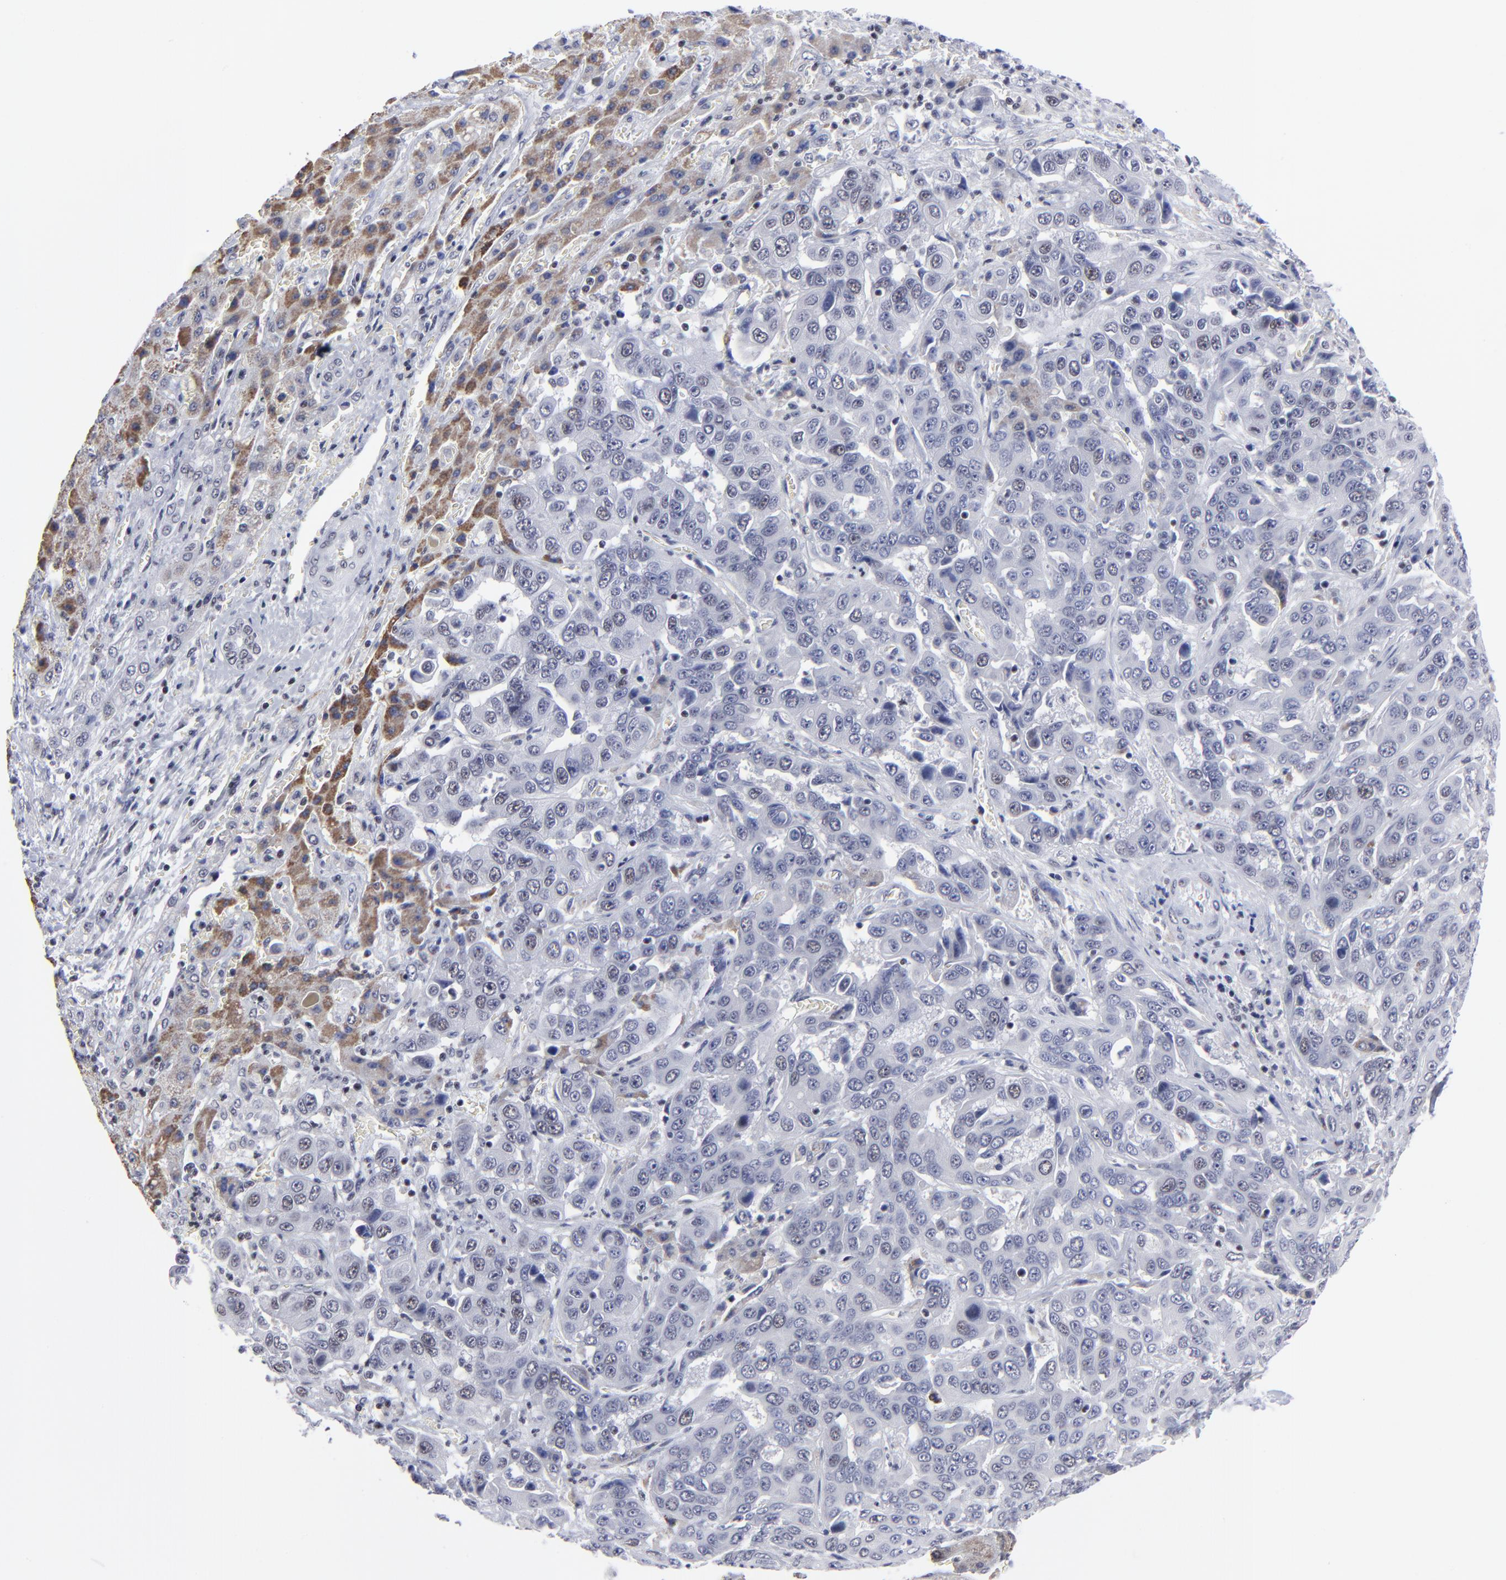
{"staining": {"intensity": "weak", "quantity": "<25%", "location": "nuclear"}, "tissue": "liver cancer", "cell_type": "Tumor cells", "image_type": "cancer", "snomed": [{"axis": "morphology", "description": "Cholangiocarcinoma"}, {"axis": "topography", "description": "Liver"}], "caption": "Immunohistochemistry (IHC) micrograph of neoplastic tissue: human cholangiocarcinoma (liver) stained with DAB reveals no significant protein expression in tumor cells. (DAB (3,3'-diaminobenzidine) IHC, high magnification).", "gene": "SP2", "patient": {"sex": "female", "age": 52}}